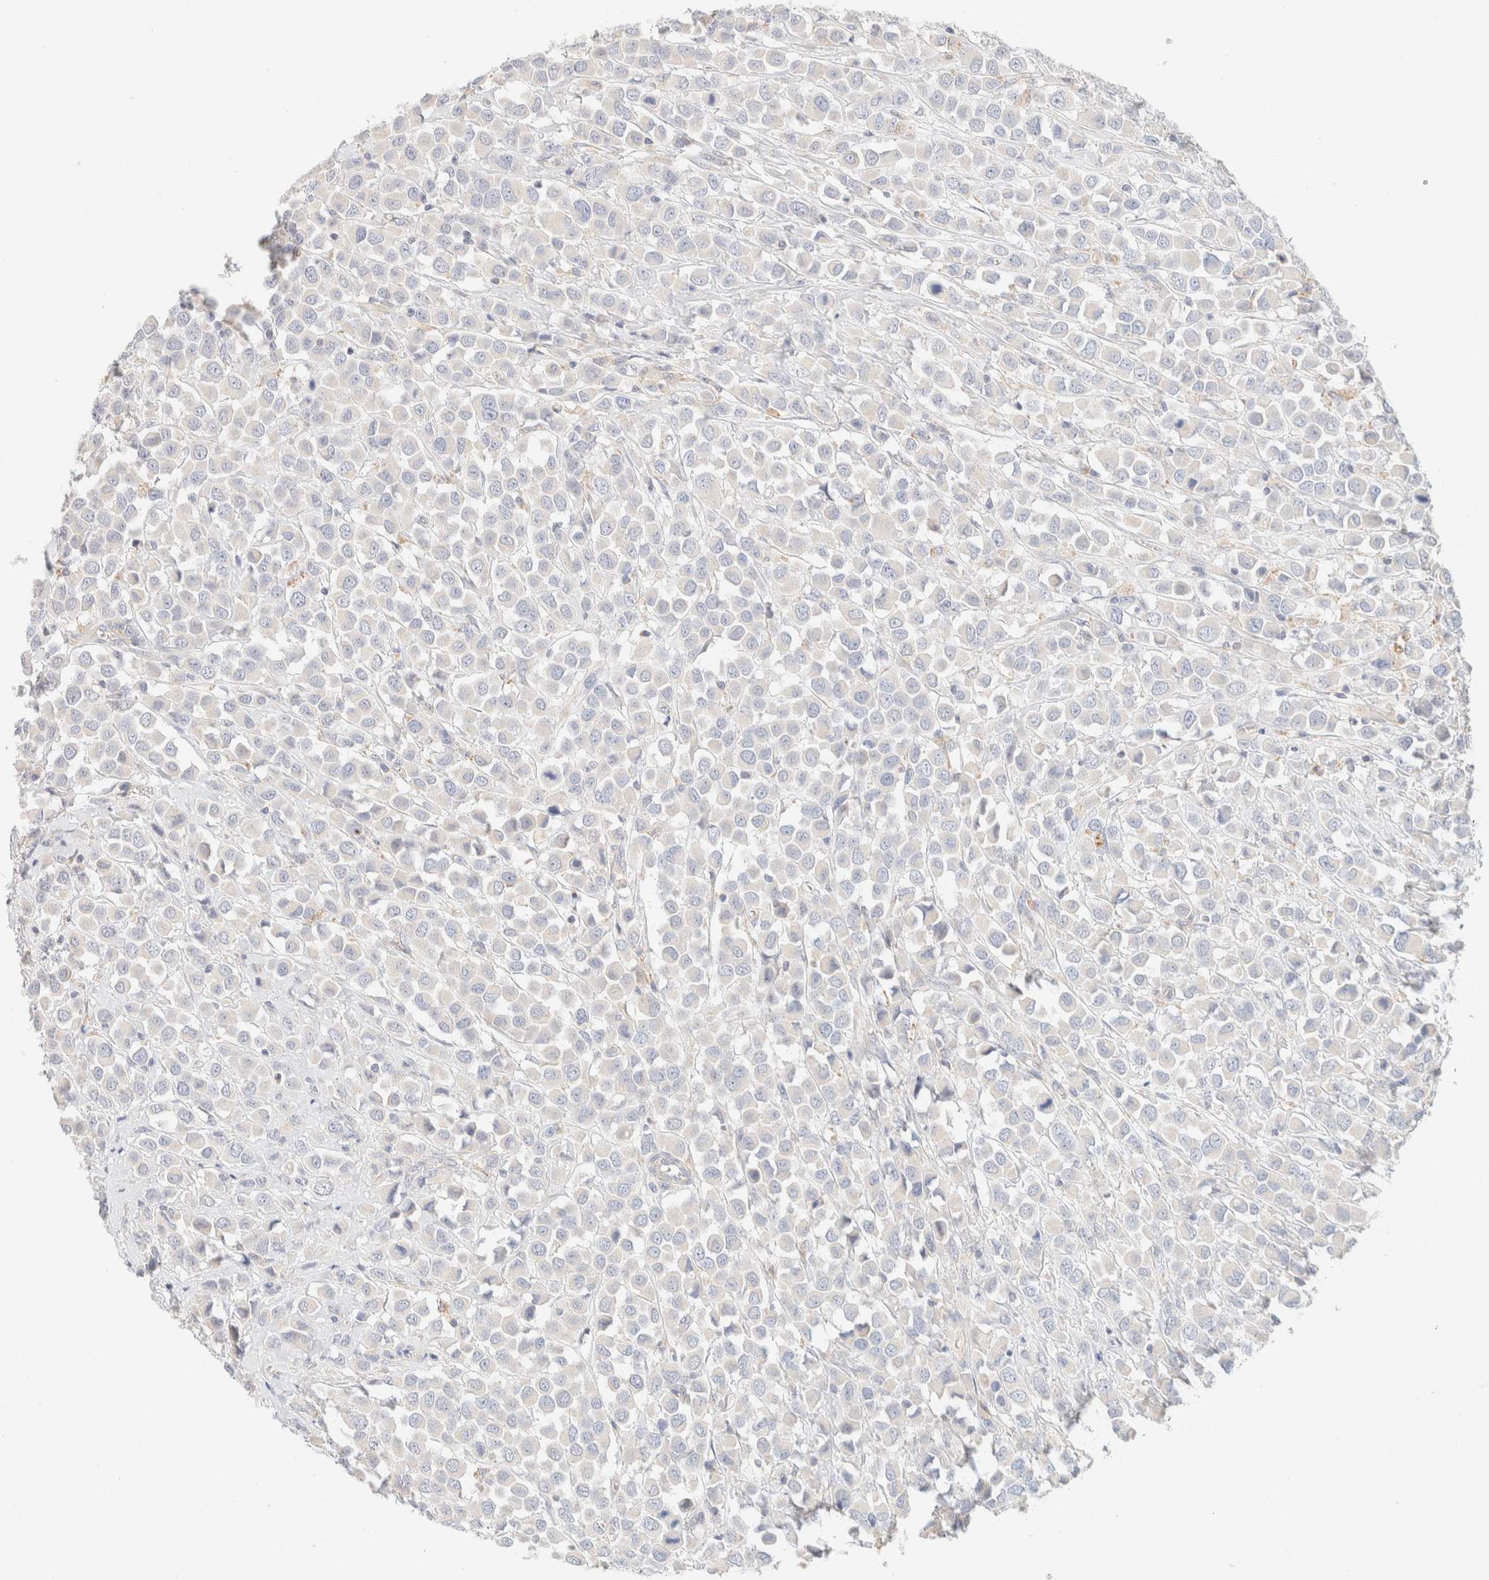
{"staining": {"intensity": "negative", "quantity": "none", "location": "none"}, "tissue": "breast cancer", "cell_type": "Tumor cells", "image_type": "cancer", "snomed": [{"axis": "morphology", "description": "Duct carcinoma"}, {"axis": "topography", "description": "Breast"}], "caption": "This is an IHC photomicrograph of human breast cancer. There is no staining in tumor cells.", "gene": "SARM1", "patient": {"sex": "female", "age": 61}}